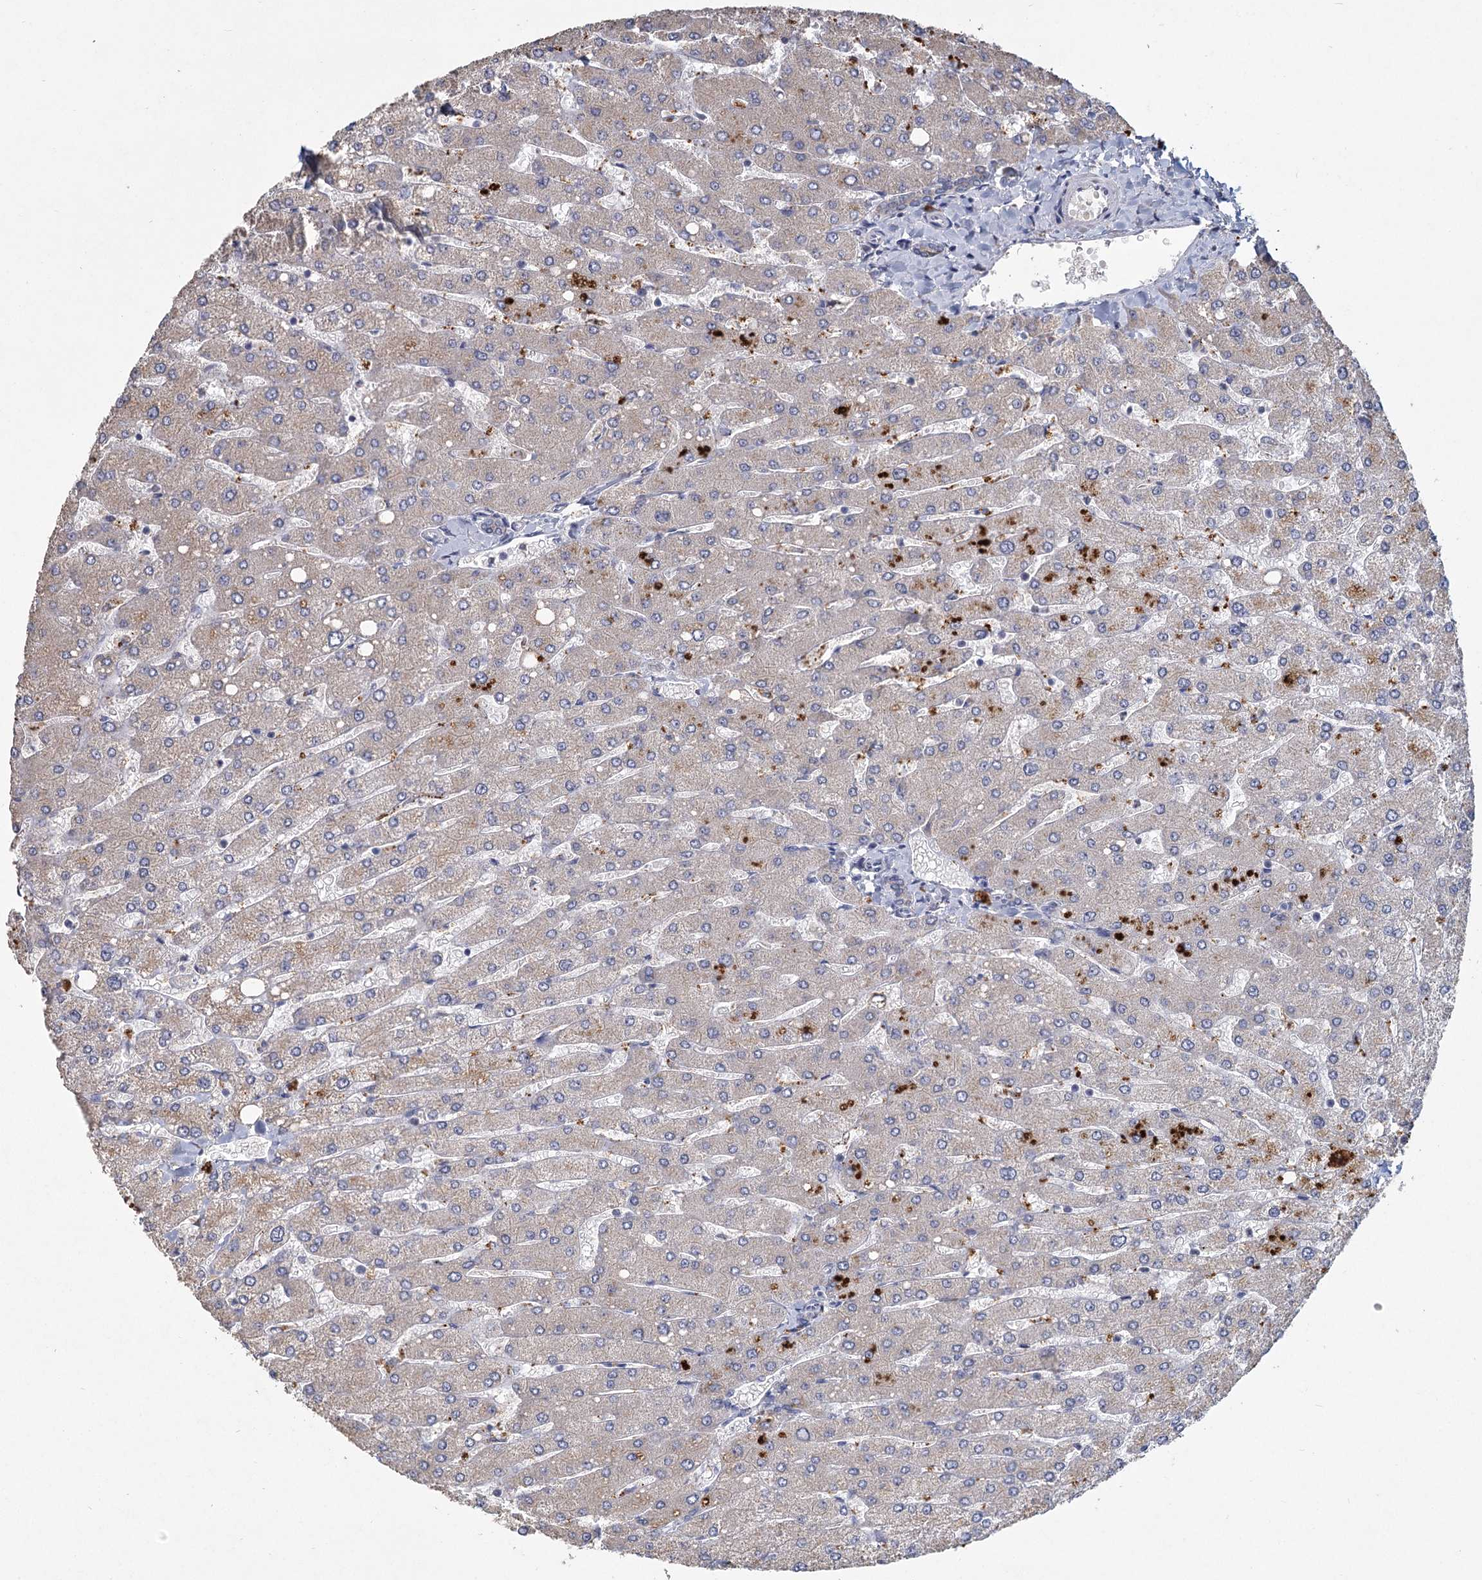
{"staining": {"intensity": "weak", "quantity": "<25%", "location": "cytoplasmic/membranous"}, "tissue": "liver", "cell_type": "Cholangiocytes", "image_type": "normal", "snomed": [{"axis": "morphology", "description": "Normal tissue, NOS"}, {"axis": "topography", "description": "Liver"}], "caption": "DAB immunohistochemical staining of normal human liver reveals no significant staining in cholangiocytes. (DAB (3,3'-diaminobenzidine) immunohistochemistry, high magnification).", "gene": "HES2", "patient": {"sex": "male", "age": 55}}